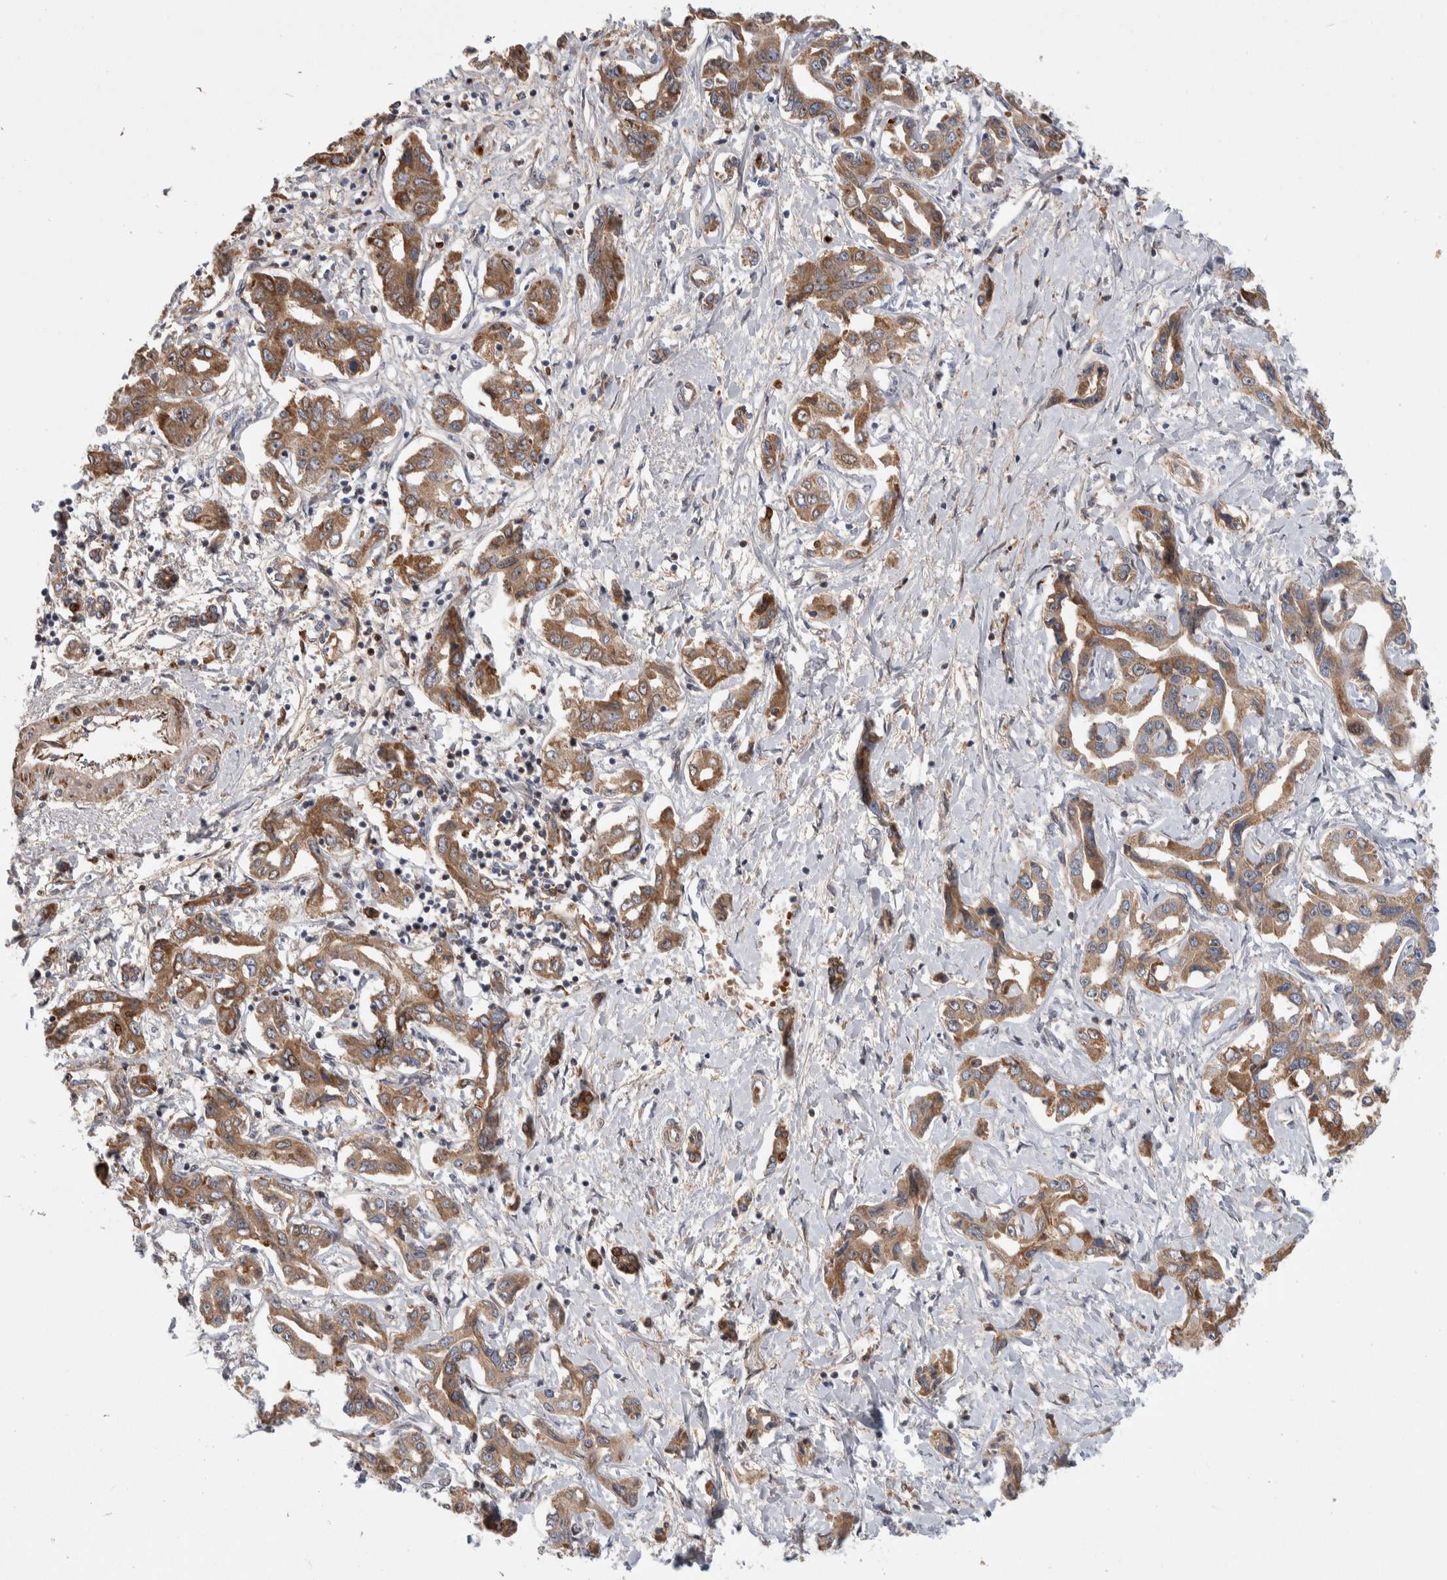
{"staining": {"intensity": "moderate", "quantity": ">75%", "location": "cytoplasmic/membranous"}, "tissue": "liver cancer", "cell_type": "Tumor cells", "image_type": "cancer", "snomed": [{"axis": "morphology", "description": "Cholangiocarcinoma"}, {"axis": "topography", "description": "Liver"}], "caption": "Tumor cells show medium levels of moderate cytoplasmic/membranous positivity in approximately >75% of cells in cholangiocarcinoma (liver).", "gene": "PSMG3", "patient": {"sex": "male", "age": 59}}